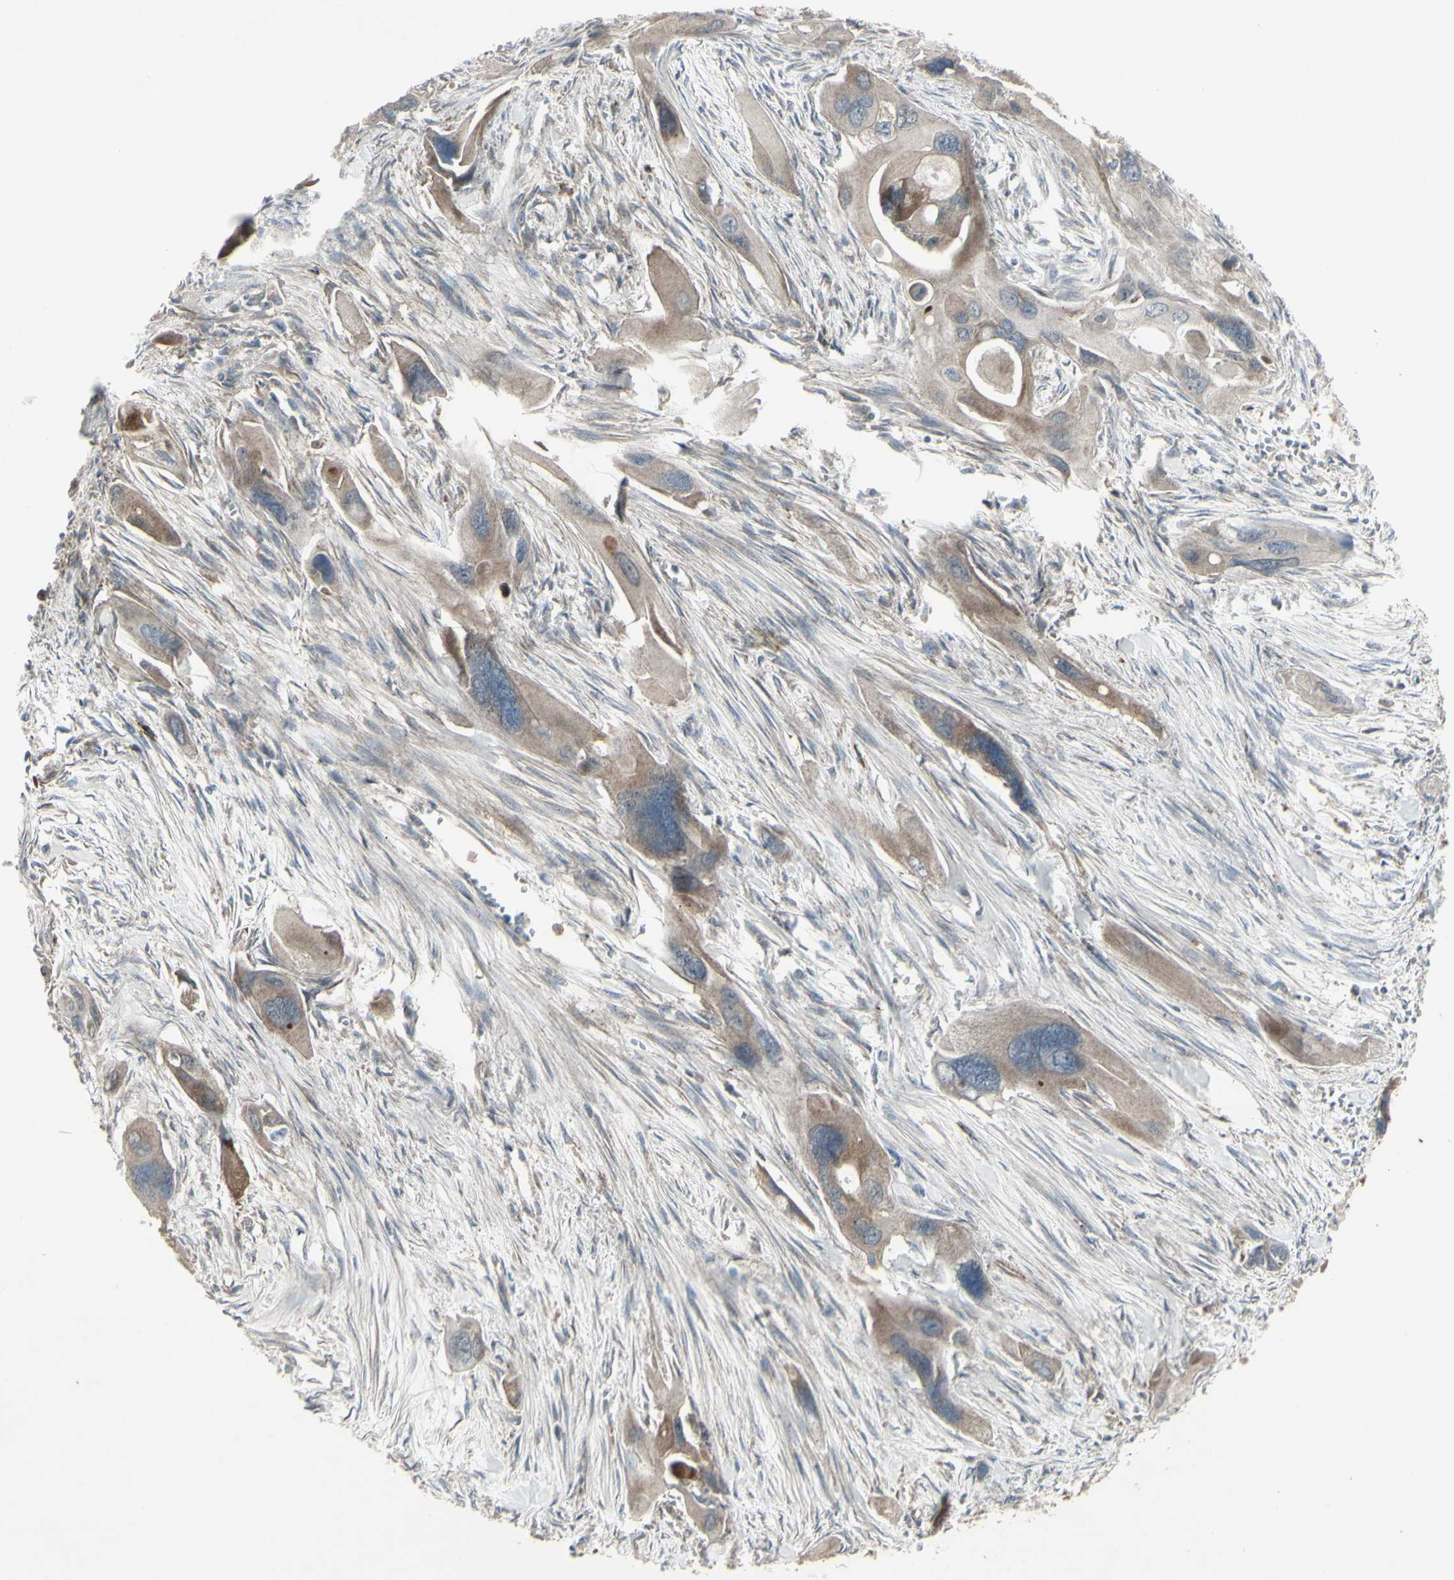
{"staining": {"intensity": "weak", "quantity": ">75%", "location": "cytoplasmic/membranous"}, "tissue": "pancreatic cancer", "cell_type": "Tumor cells", "image_type": "cancer", "snomed": [{"axis": "morphology", "description": "Adenocarcinoma, NOS"}, {"axis": "topography", "description": "Pancreas"}], "caption": "Protein staining by immunohistochemistry (IHC) exhibits weak cytoplasmic/membranous positivity in approximately >75% of tumor cells in pancreatic cancer.", "gene": "SHC1", "patient": {"sex": "male", "age": 73}}